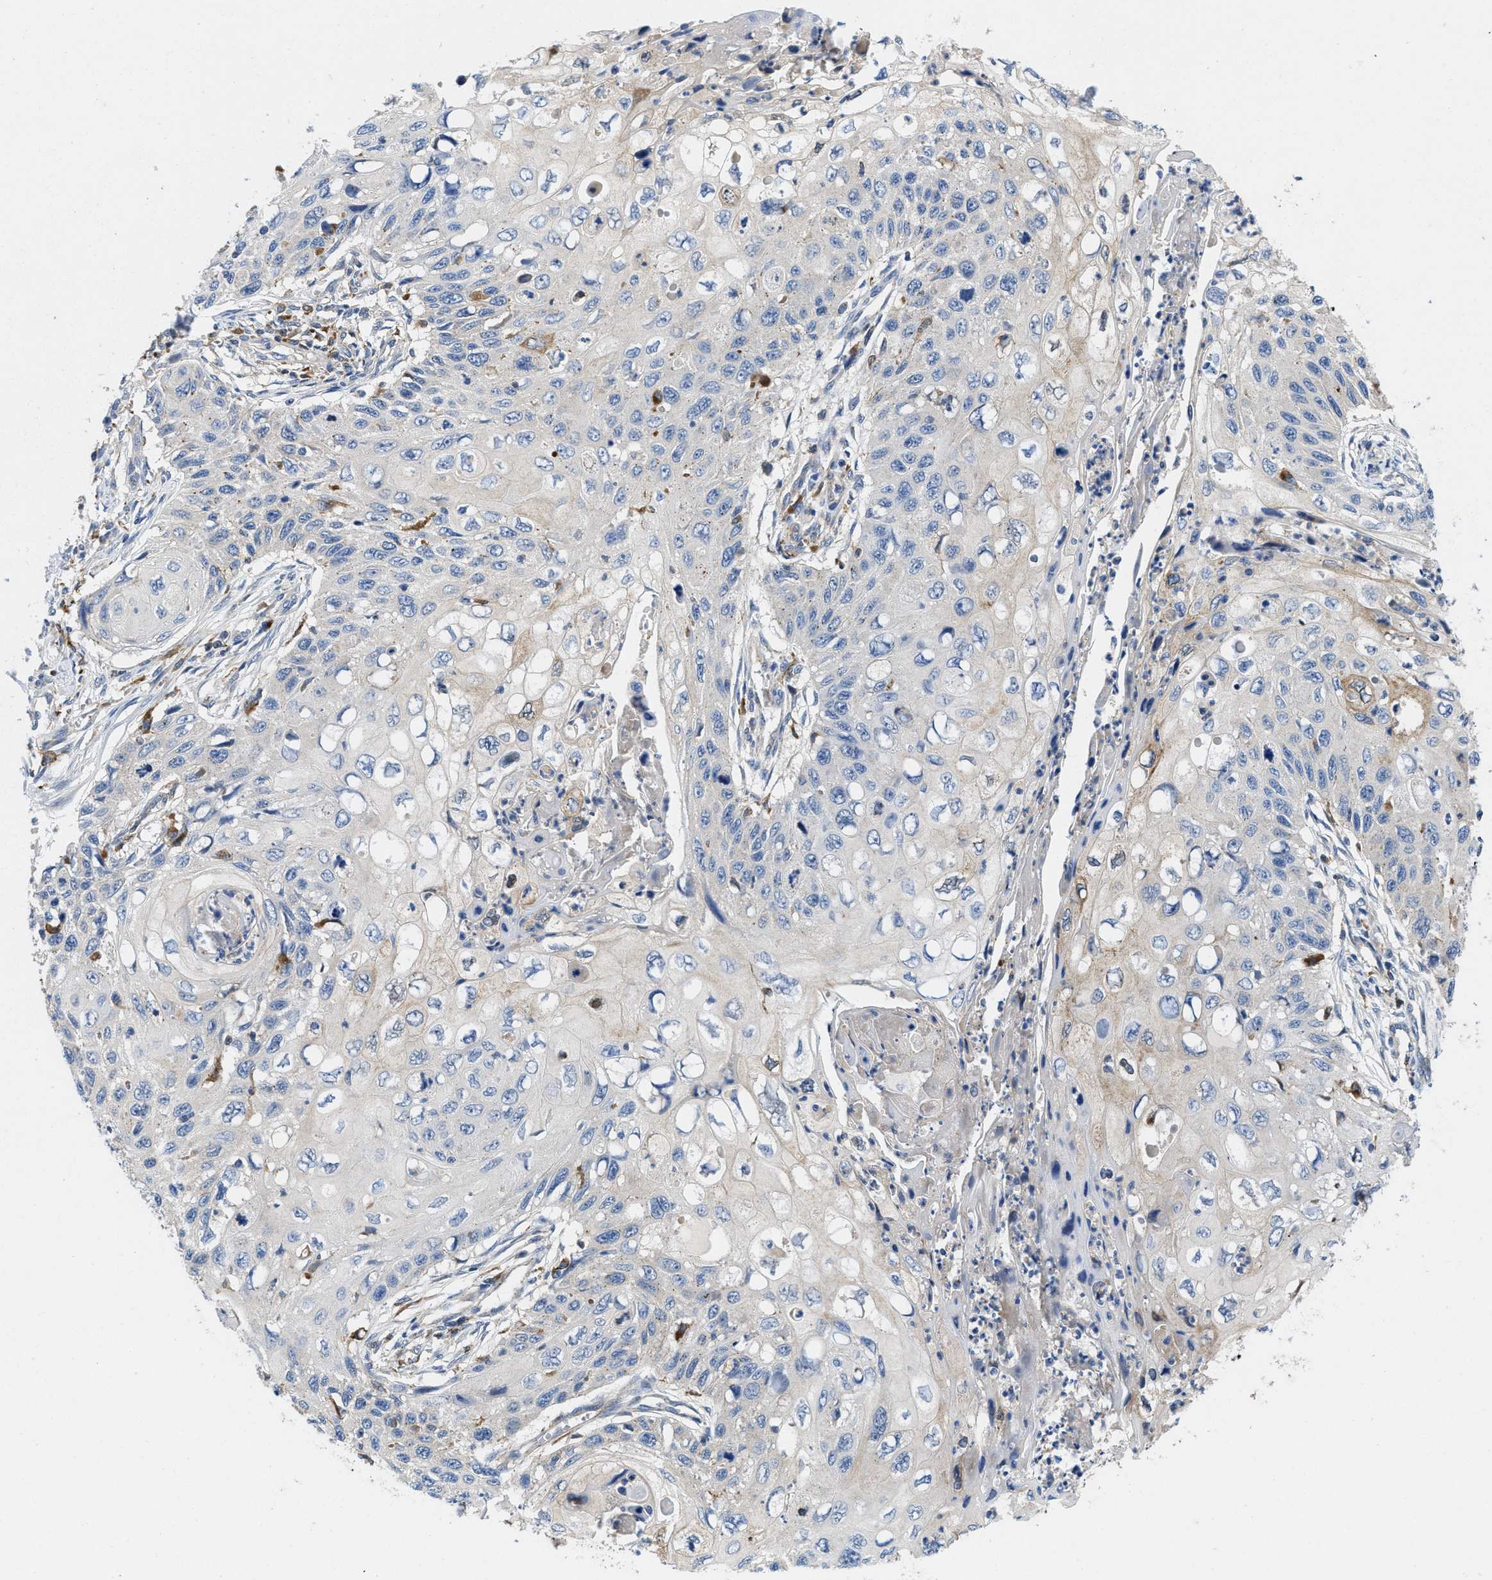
{"staining": {"intensity": "weak", "quantity": "<25%", "location": "cytoplasmic/membranous"}, "tissue": "cervical cancer", "cell_type": "Tumor cells", "image_type": "cancer", "snomed": [{"axis": "morphology", "description": "Squamous cell carcinoma, NOS"}, {"axis": "topography", "description": "Cervix"}], "caption": "Micrograph shows no significant protein staining in tumor cells of cervical cancer (squamous cell carcinoma).", "gene": "ENPP4", "patient": {"sex": "female", "age": 70}}